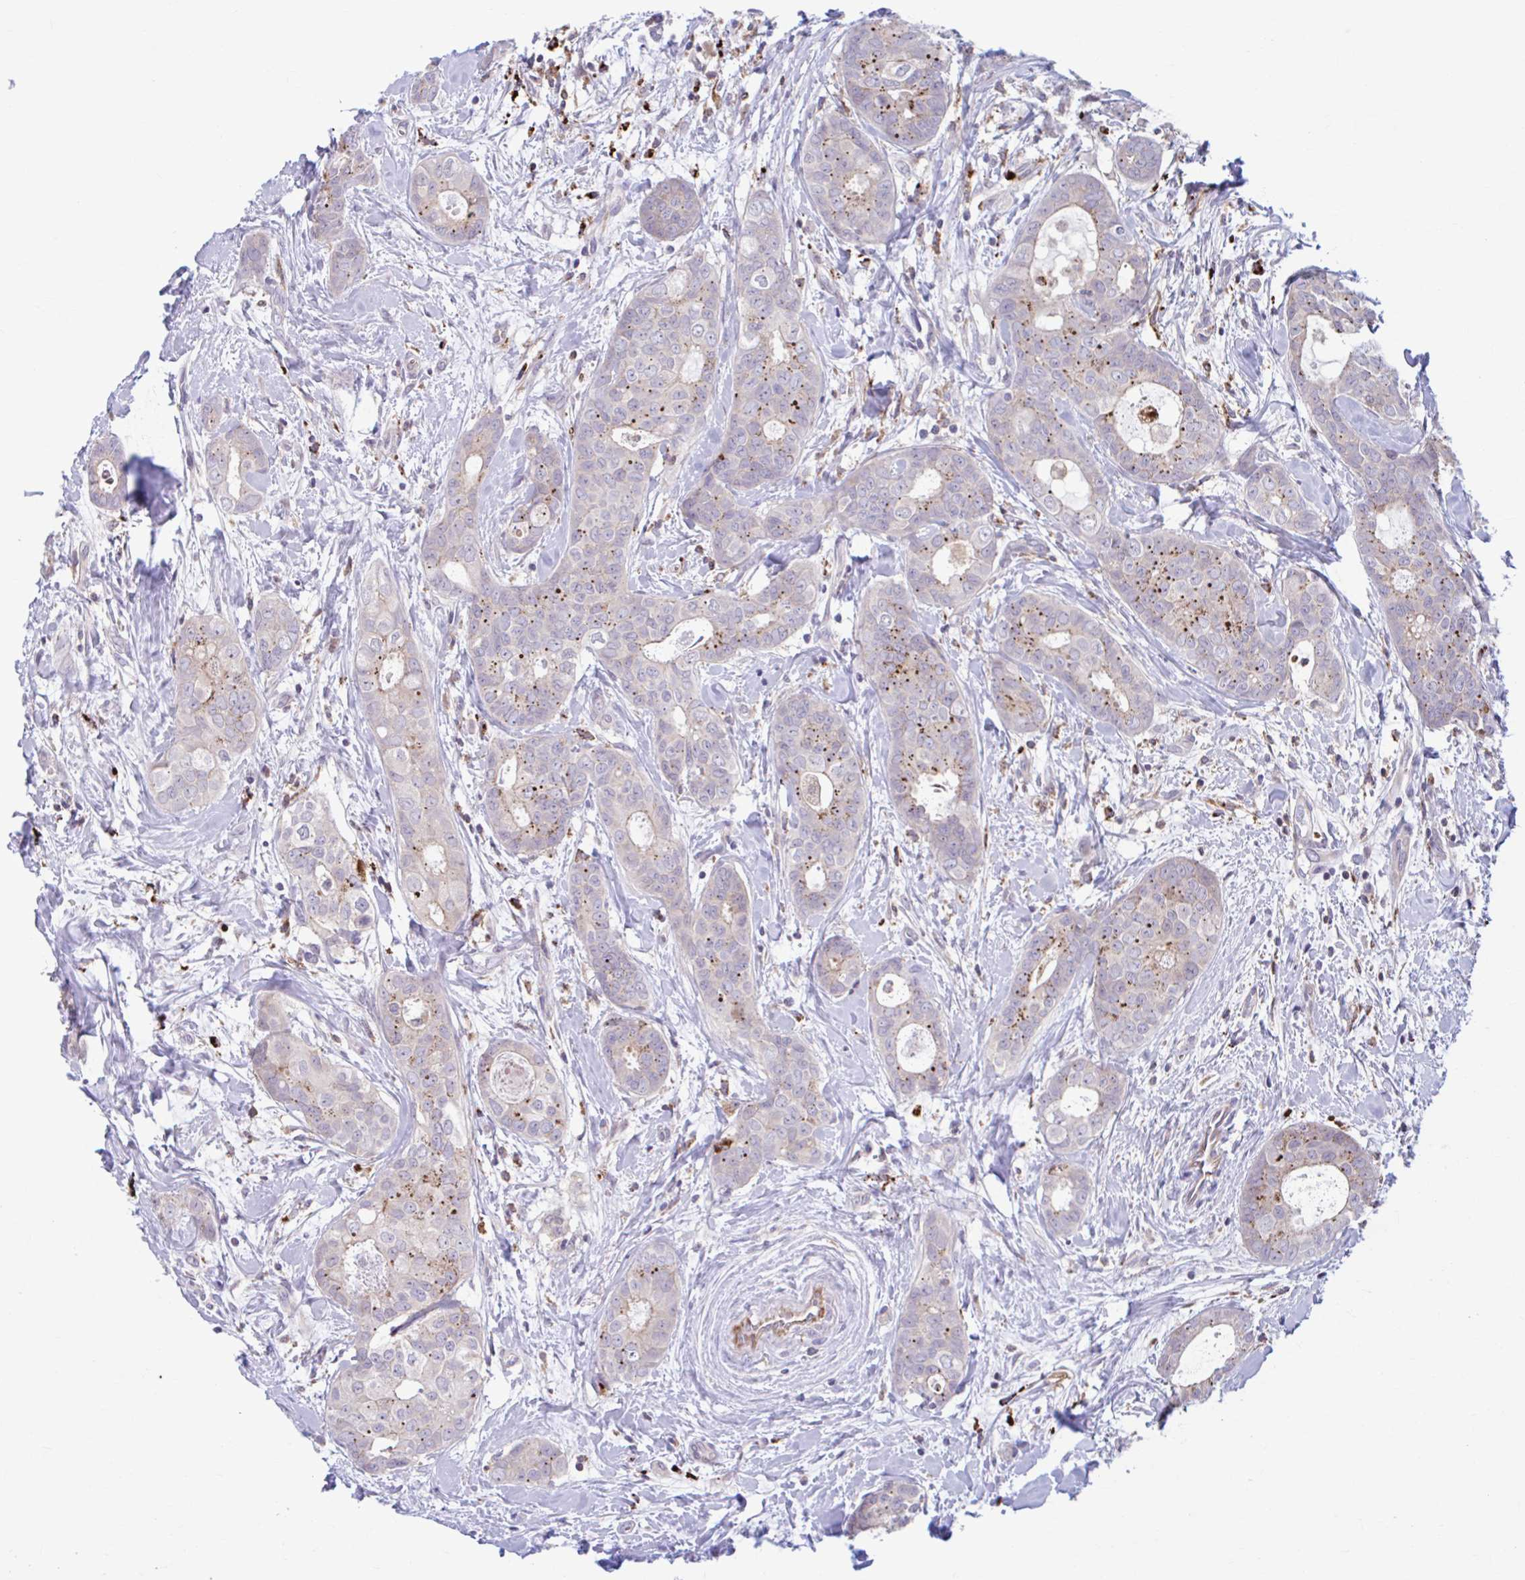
{"staining": {"intensity": "moderate", "quantity": "25%-75%", "location": "cytoplasmic/membranous"}, "tissue": "breast cancer", "cell_type": "Tumor cells", "image_type": "cancer", "snomed": [{"axis": "morphology", "description": "Duct carcinoma"}, {"axis": "topography", "description": "Breast"}], "caption": "Breast cancer (invasive ductal carcinoma) stained with immunohistochemistry (IHC) displays moderate cytoplasmic/membranous positivity in about 25%-75% of tumor cells.", "gene": "ADAT3", "patient": {"sex": "female", "age": 45}}